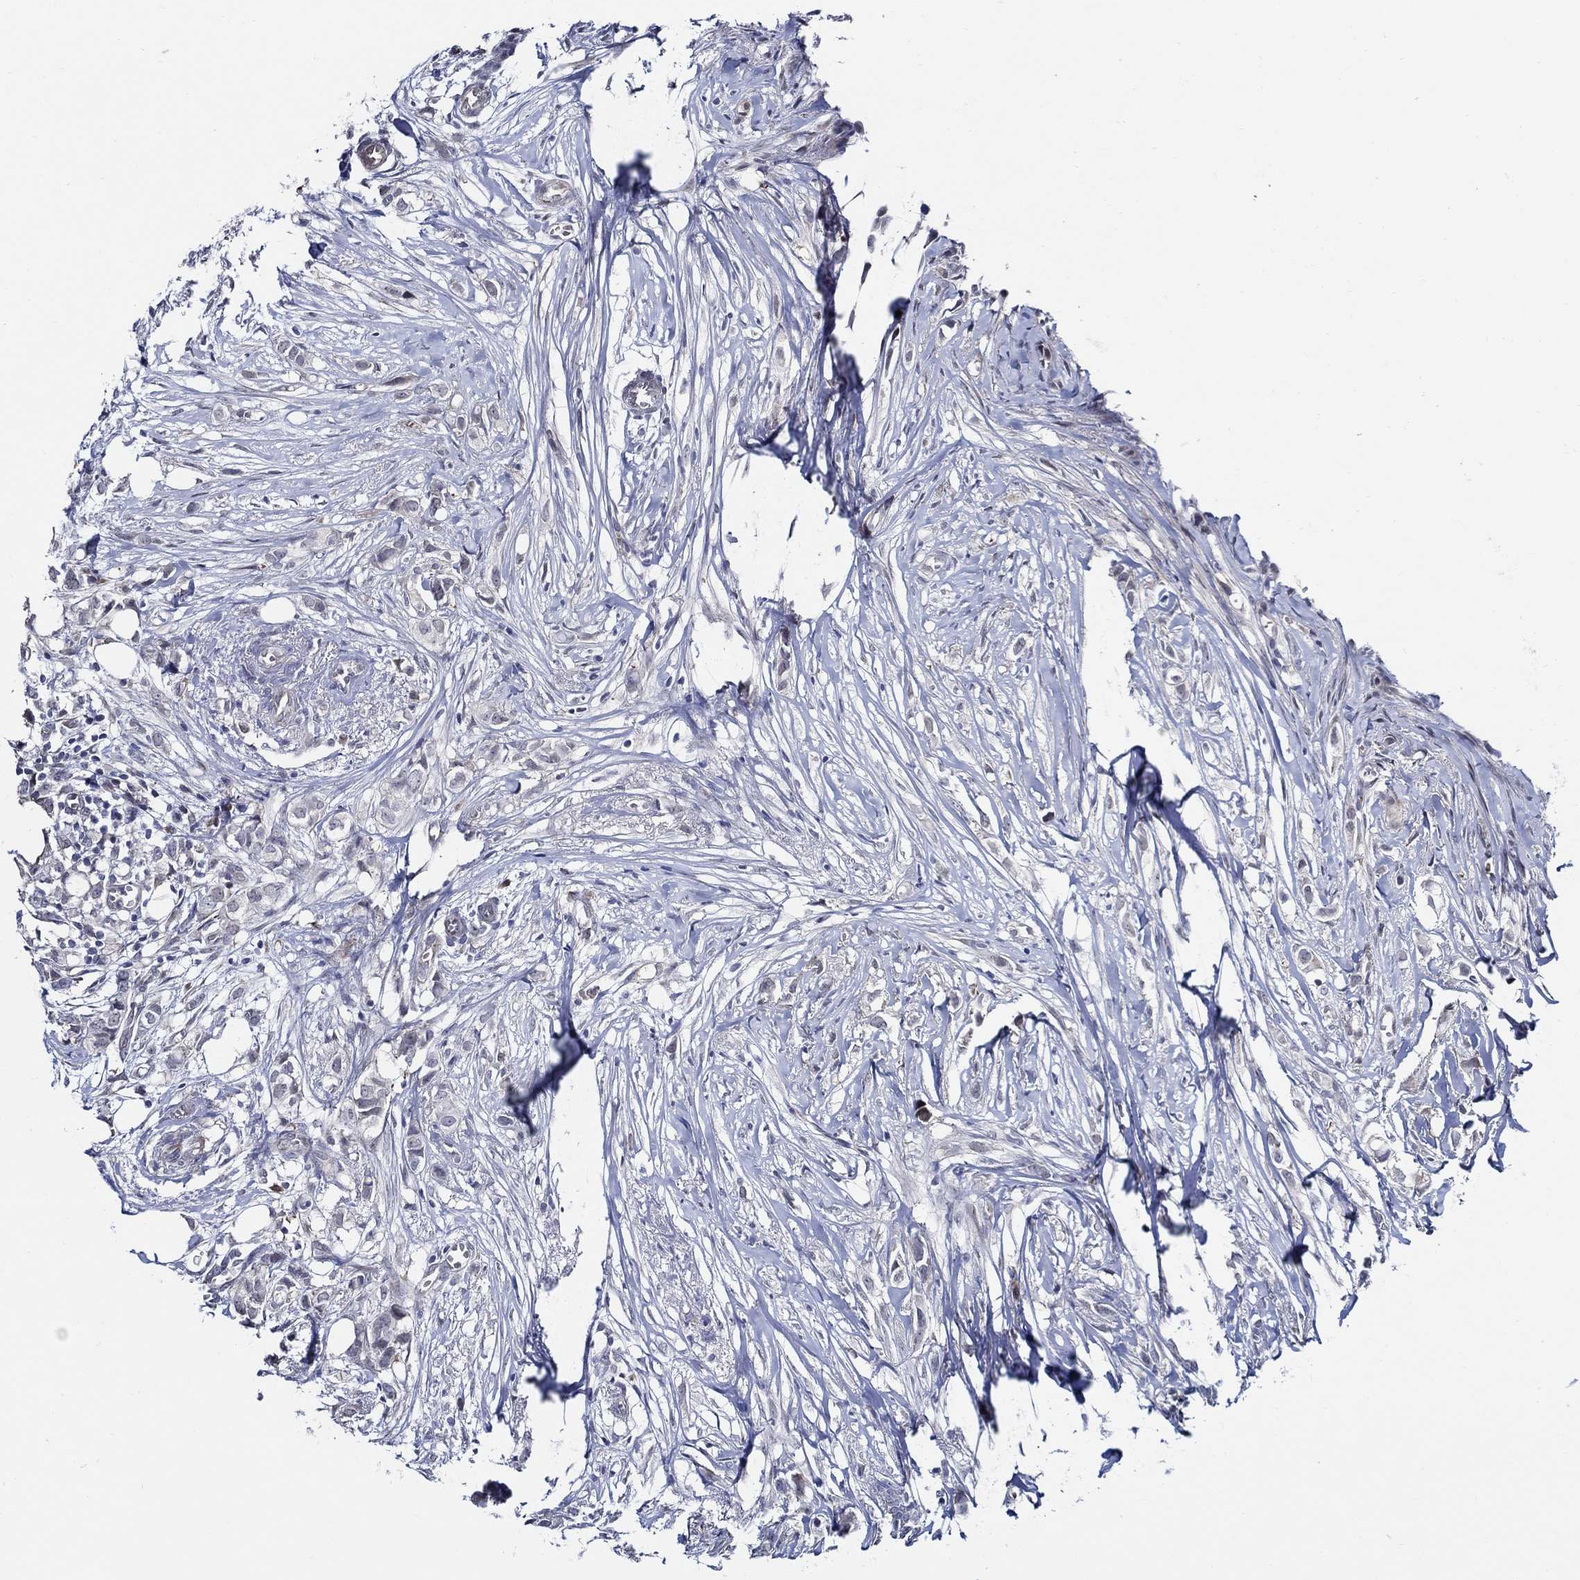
{"staining": {"intensity": "negative", "quantity": "none", "location": "none"}, "tissue": "breast cancer", "cell_type": "Tumor cells", "image_type": "cancer", "snomed": [{"axis": "morphology", "description": "Duct carcinoma"}, {"axis": "topography", "description": "Breast"}], "caption": "DAB immunohistochemical staining of breast cancer (intraductal carcinoma) demonstrates no significant positivity in tumor cells.", "gene": "C8orf48", "patient": {"sex": "female", "age": 85}}